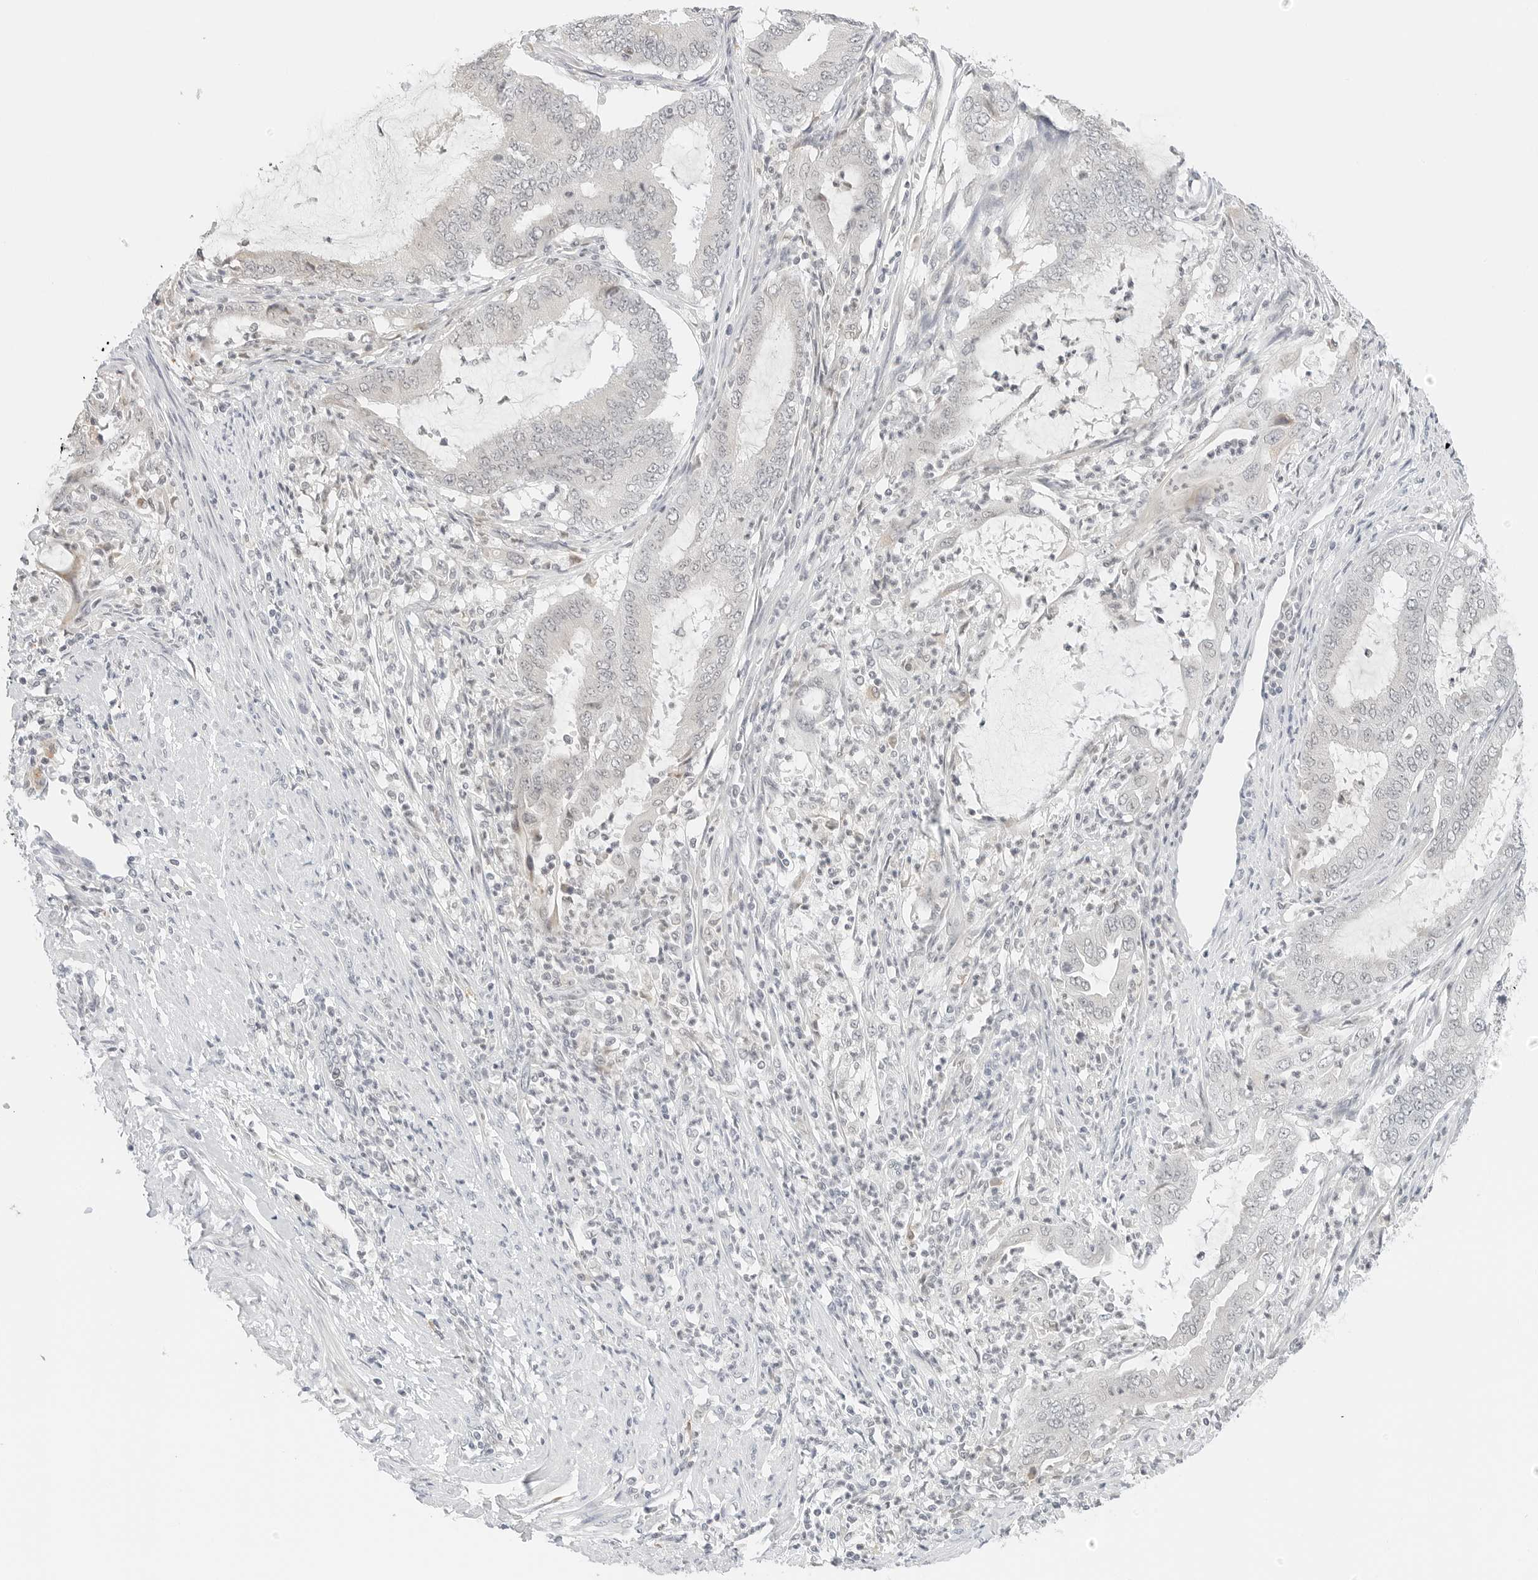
{"staining": {"intensity": "negative", "quantity": "none", "location": "none"}, "tissue": "endometrial cancer", "cell_type": "Tumor cells", "image_type": "cancer", "snomed": [{"axis": "morphology", "description": "Adenocarcinoma, NOS"}, {"axis": "topography", "description": "Endometrium"}], "caption": "Tumor cells show no significant protein staining in adenocarcinoma (endometrial).", "gene": "NEO1", "patient": {"sex": "female", "age": 51}}